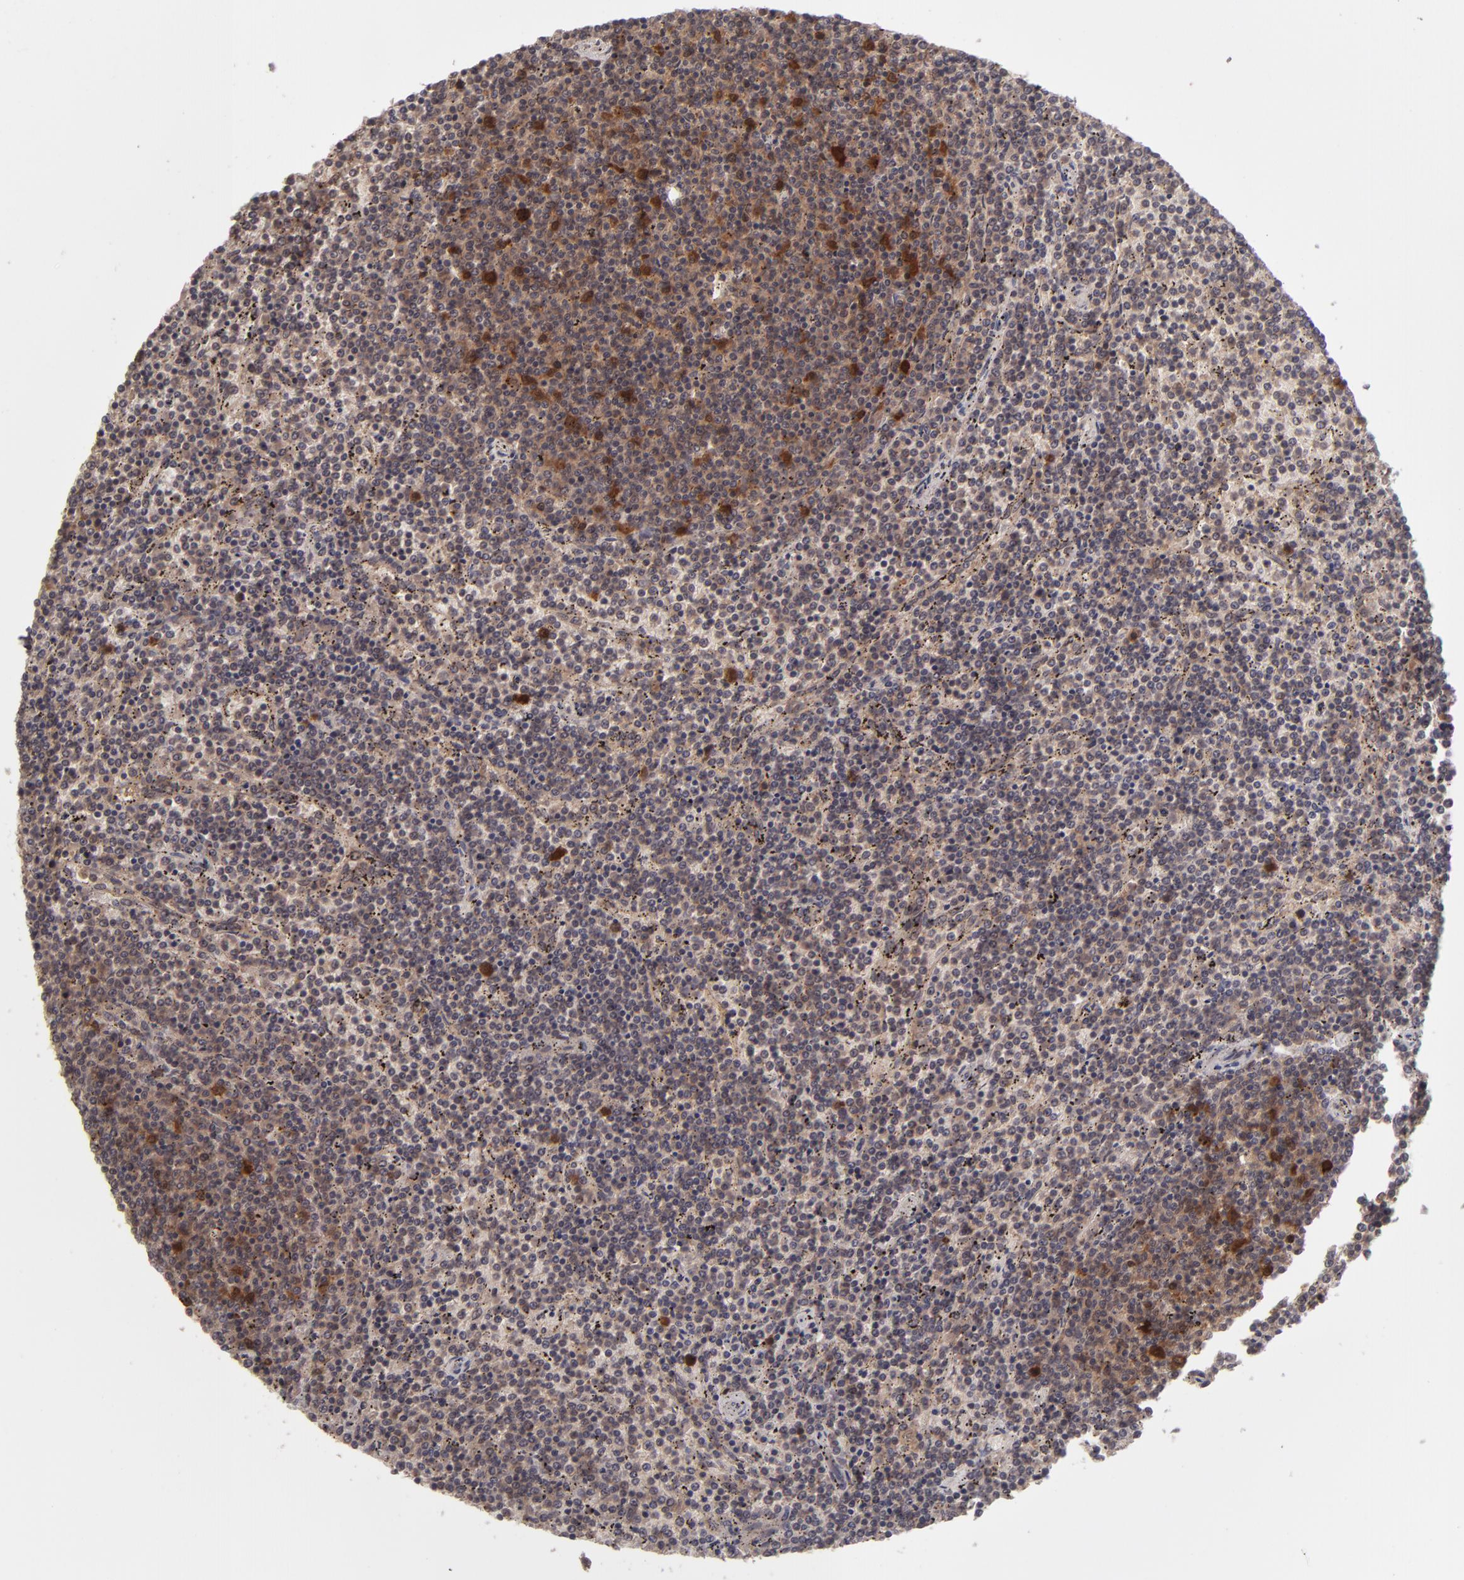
{"staining": {"intensity": "moderate", "quantity": ">75%", "location": "cytoplasmic/membranous,nuclear"}, "tissue": "lymphoma", "cell_type": "Tumor cells", "image_type": "cancer", "snomed": [{"axis": "morphology", "description": "Malignant lymphoma, non-Hodgkin's type, Low grade"}, {"axis": "topography", "description": "Spleen"}], "caption": "Low-grade malignant lymphoma, non-Hodgkin's type stained with a protein marker demonstrates moderate staining in tumor cells.", "gene": "TYMS", "patient": {"sex": "female", "age": 50}}